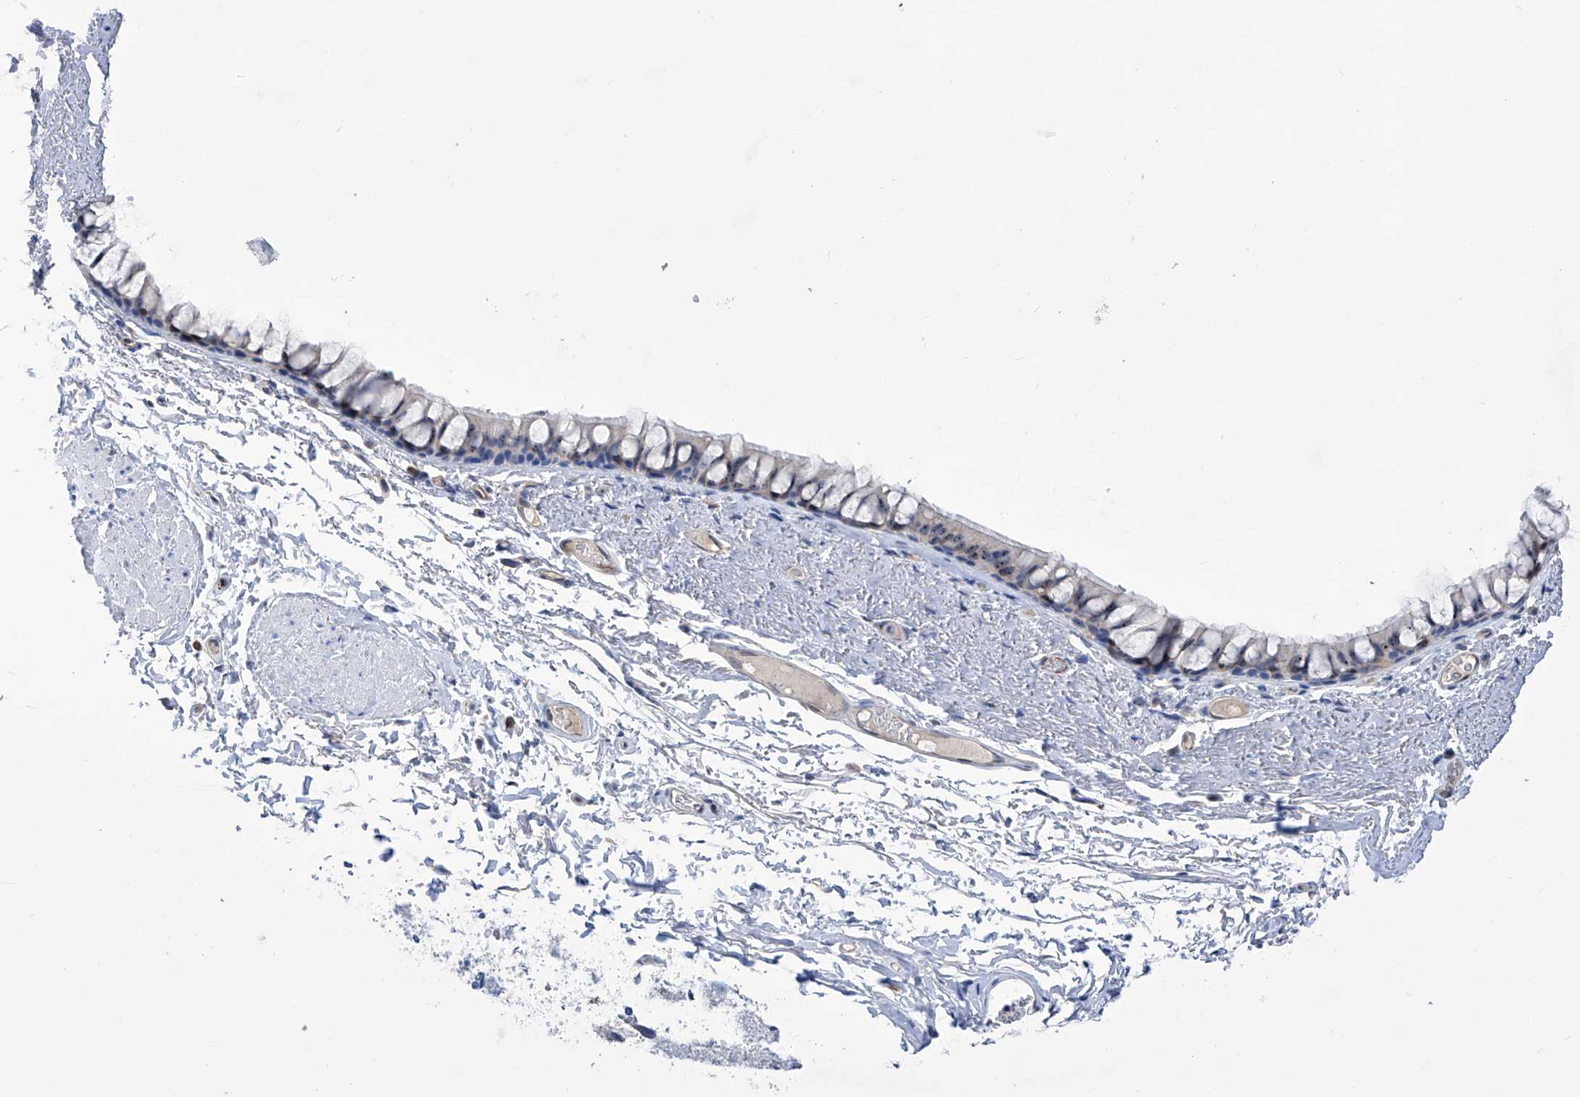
{"staining": {"intensity": "weak", "quantity": "<25%", "location": "nuclear"}, "tissue": "bronchus", "cell_type": "Respiratory epithelial cells", "image_type": "normal", "snomed": [{"axis": "morphology", "description": "Normal tissue, NOS"}, {"axis": "topography", "description": "Cartilage tissue"}, {"axis": "topography", "description": "Bronchus"}], "caption": "The histopathology image exhibits no staining of respiratory epithelial cells in unremarkable bronchus. The staining is performed using DAB (3,3'-diaminobenzidine) brown chromogen with nuclei counter-stained in using hematoxylin.", "gene": "PGM3", "patient": {"sex": "female", "age": 73}}